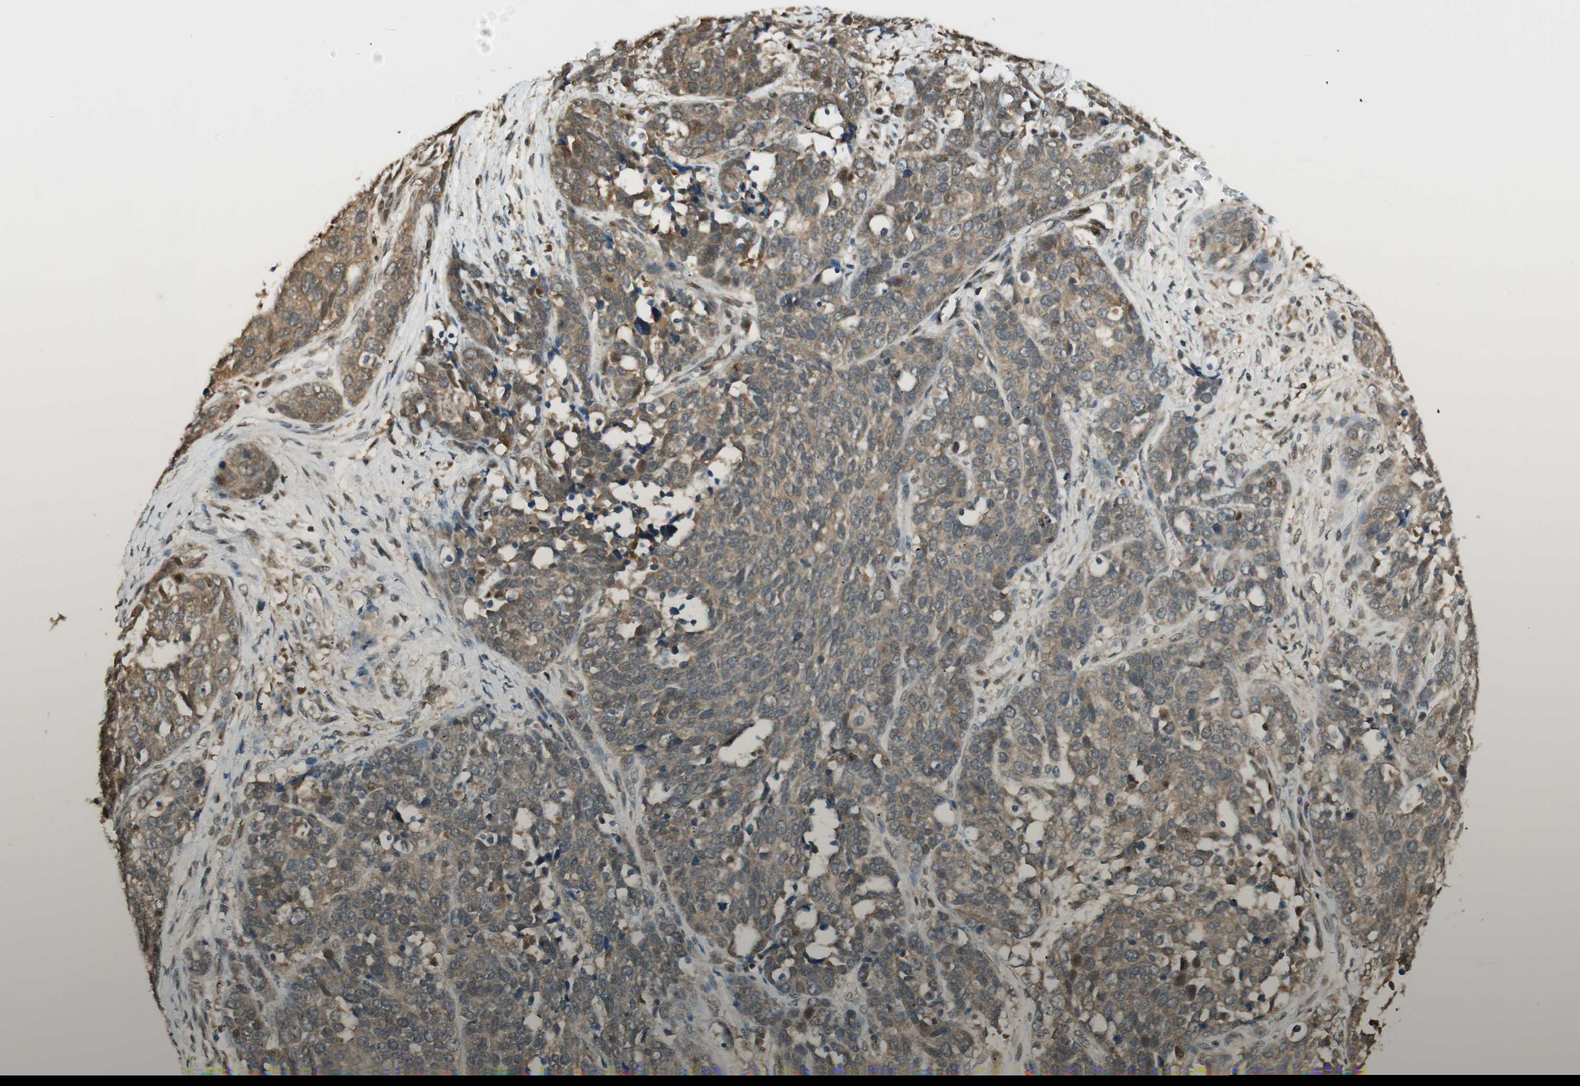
{"staining": {"intensity": "moderate", "quantity": ">75%", "location": "cytoplasmic/membranous"}, "tissue": "ovarian cancer", "cell_type": "Tumor cells", "image_type": "cancer", "snomed": [{"axis": "morphology", "description": "Cystadenocarcinoma, serous, NOS"}, {"axis": "topography", "description": "Ovary"}], "caption": "Immunohistochemistry (IHC) image of neoplastic tissue: human ovarian serous cystadenocarcinoma stained using IHC displays medium levels of moderate protein expression localized specifically in the cytoplasmic/membranous of tumor cells, appearing as a cytoplasmic/membranous brown color.", "gene": "ZNF443", "patient": {"sex": "female", "age": 44}}